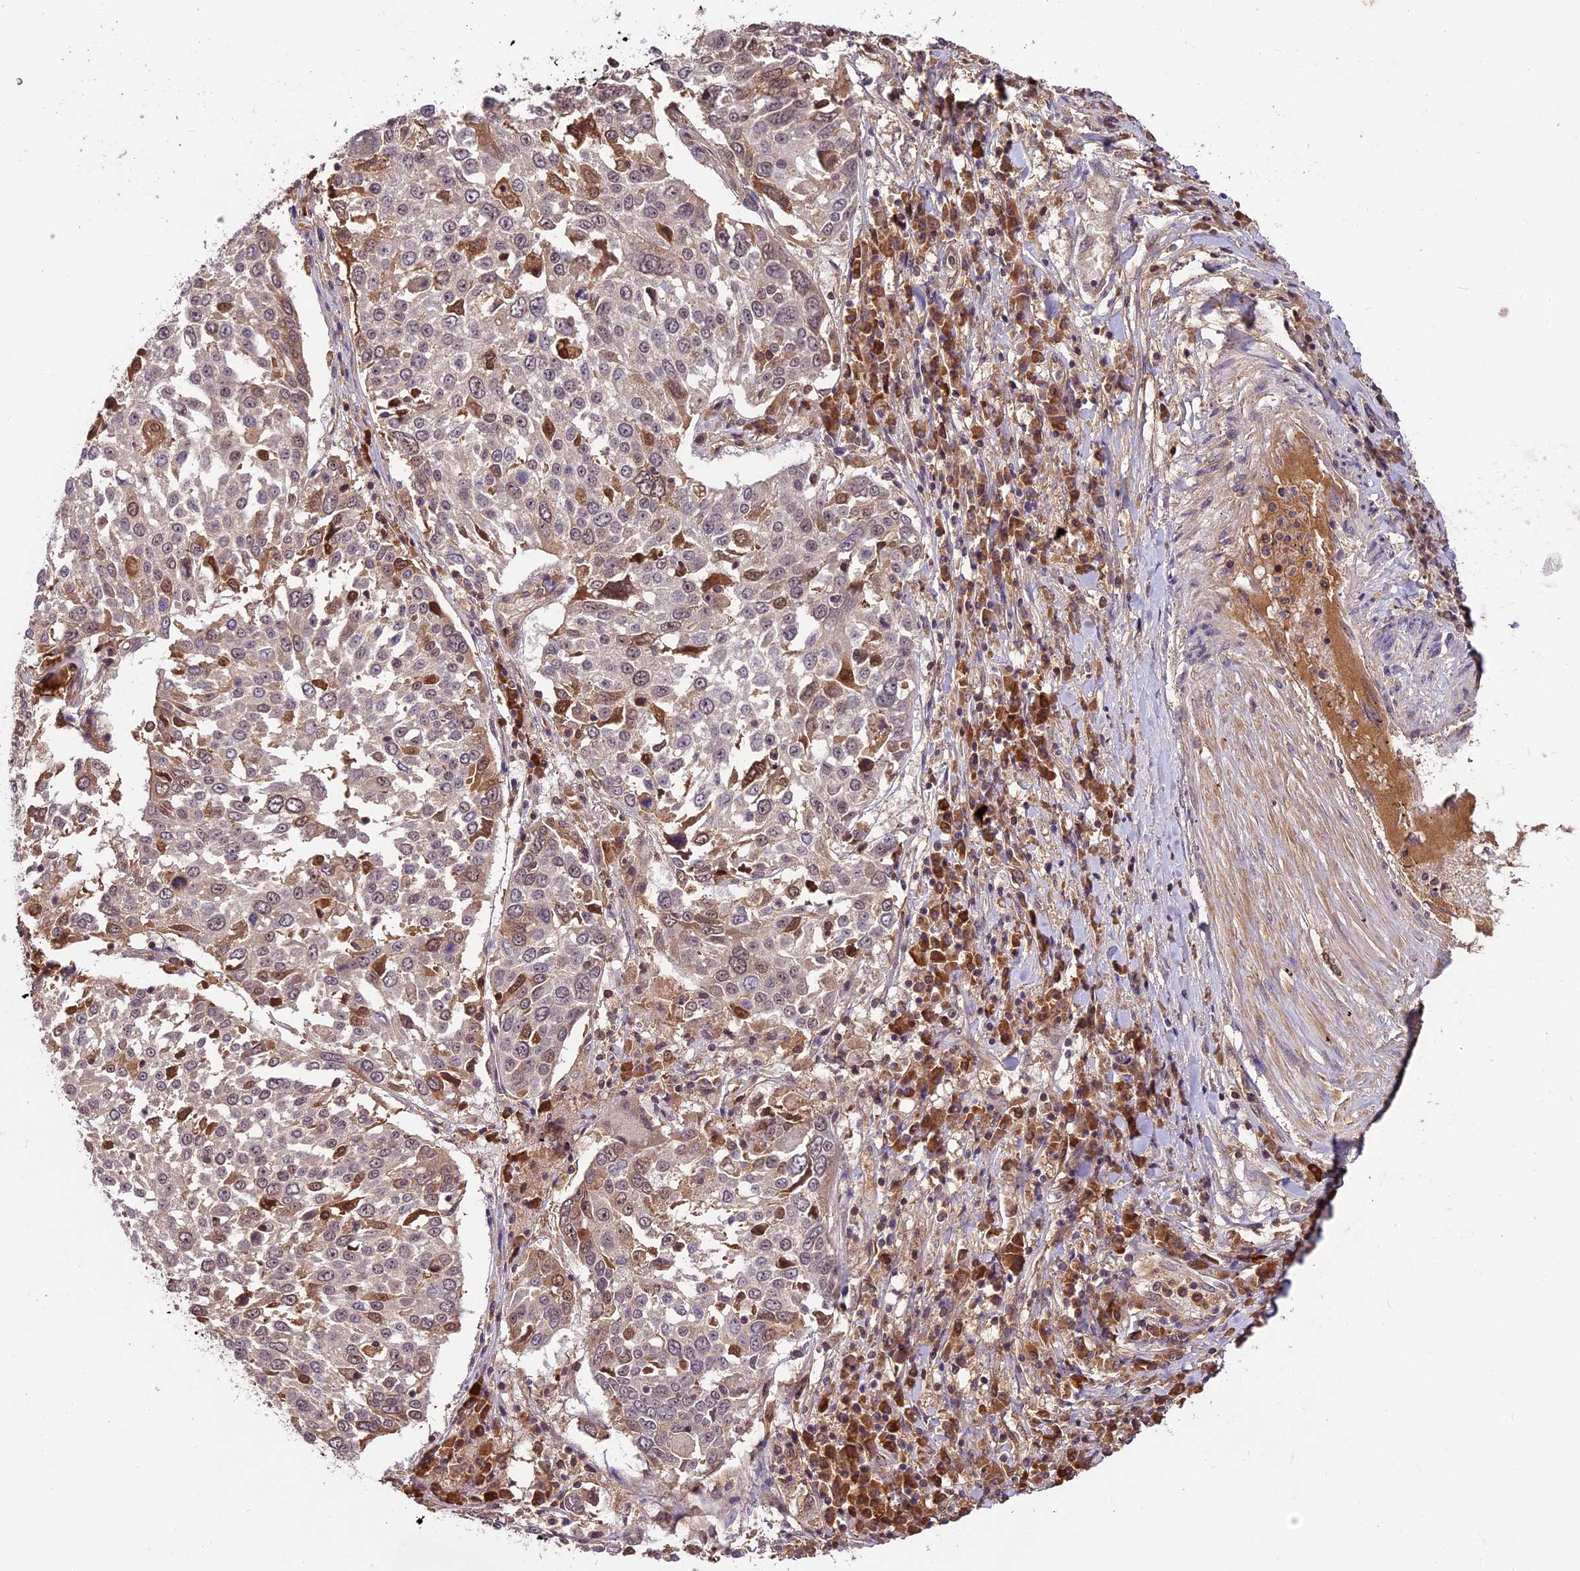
{"staining": {"intensity": "moderate", "quantity": "<25%", "location": "cytoplasmic/membranous,nuclear"}, "tissue": "lung cancer", "cell_type": "Tumor cells", "image_type": "cancer", "snomed": [{"axis": "morphology", "description": "Squamous cell carcinoma, NOS"}, {"axis": "topography", "description": "Lung"}], "caption": "Immunohistochemistry of human lung cancer (squamous cell carcinoma) displays low levels of moderate cytoplasmic/membranous and nuclear staining in approximately <25% of tumor cells.", "gene": "ATP10A", "patient": {"sex": "male", "age": 65}}